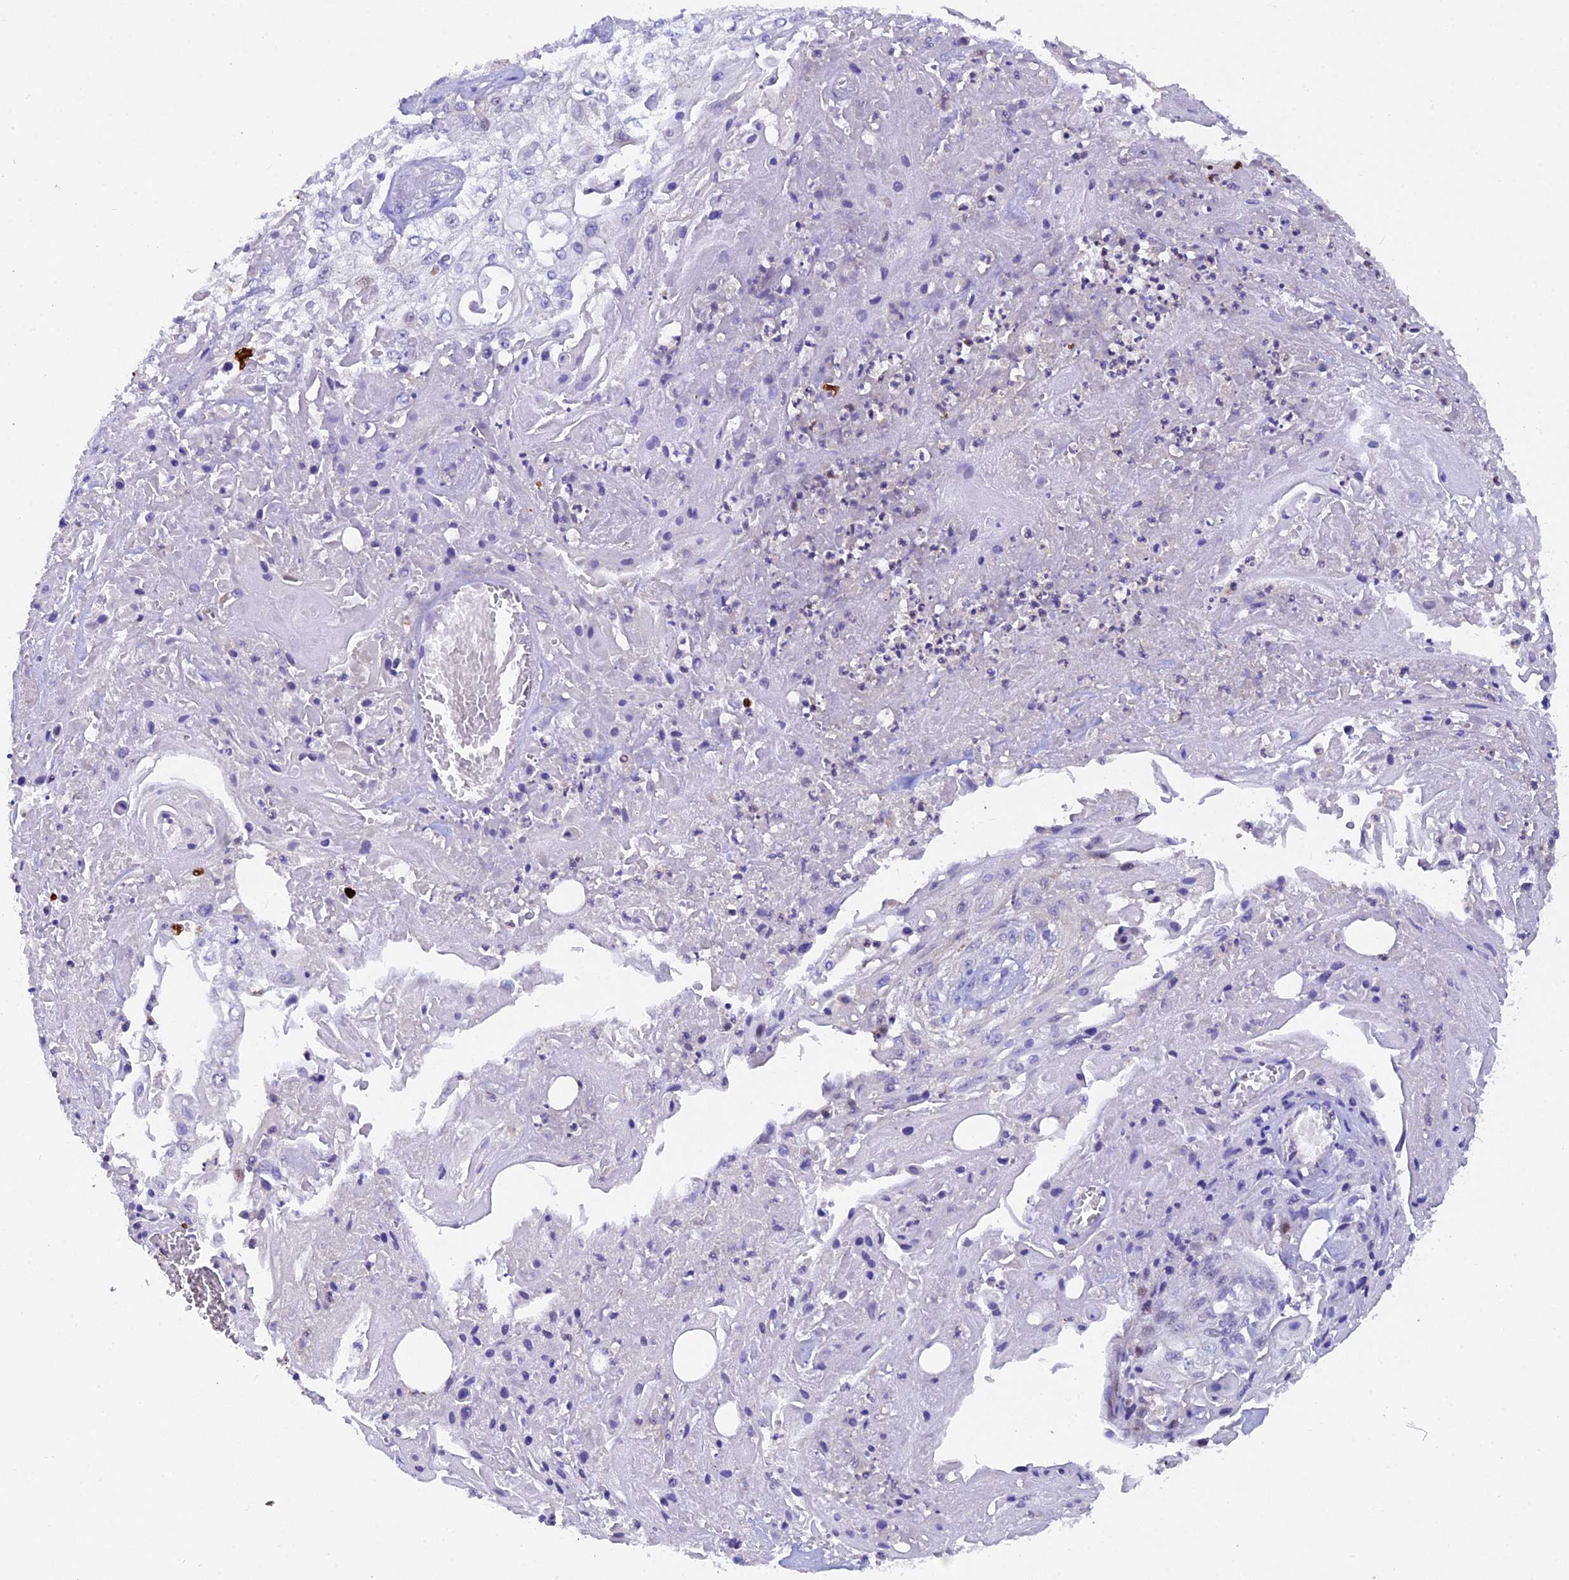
{"staining": {"intensity": "negative", "quantity": "none", "location": "none"}, "tissue": "skin cancer", "cell_type": "Tumor cells", "image_type": "cancer", "snomed": [{"axis": "morphology", "description": "Squamous cell carcinoma, NOS"}, {"axis": "morphology", "description": "Squamous cell carcinoma, metastatic, NOS"}, {"axis": "topography", "description": "Skin"}, {"axis": "topography", "description": "Lymph node"}], "caption": "A histopathology image of human skin cancer is negative for staining in tumor cells. (DAB (3,3'-diaminobenzidine) immunohistochemistry (IHC) with hematoxylin counter stain).", "gene": "TGDS", "patient": {"sex": "male", "age": 75}}